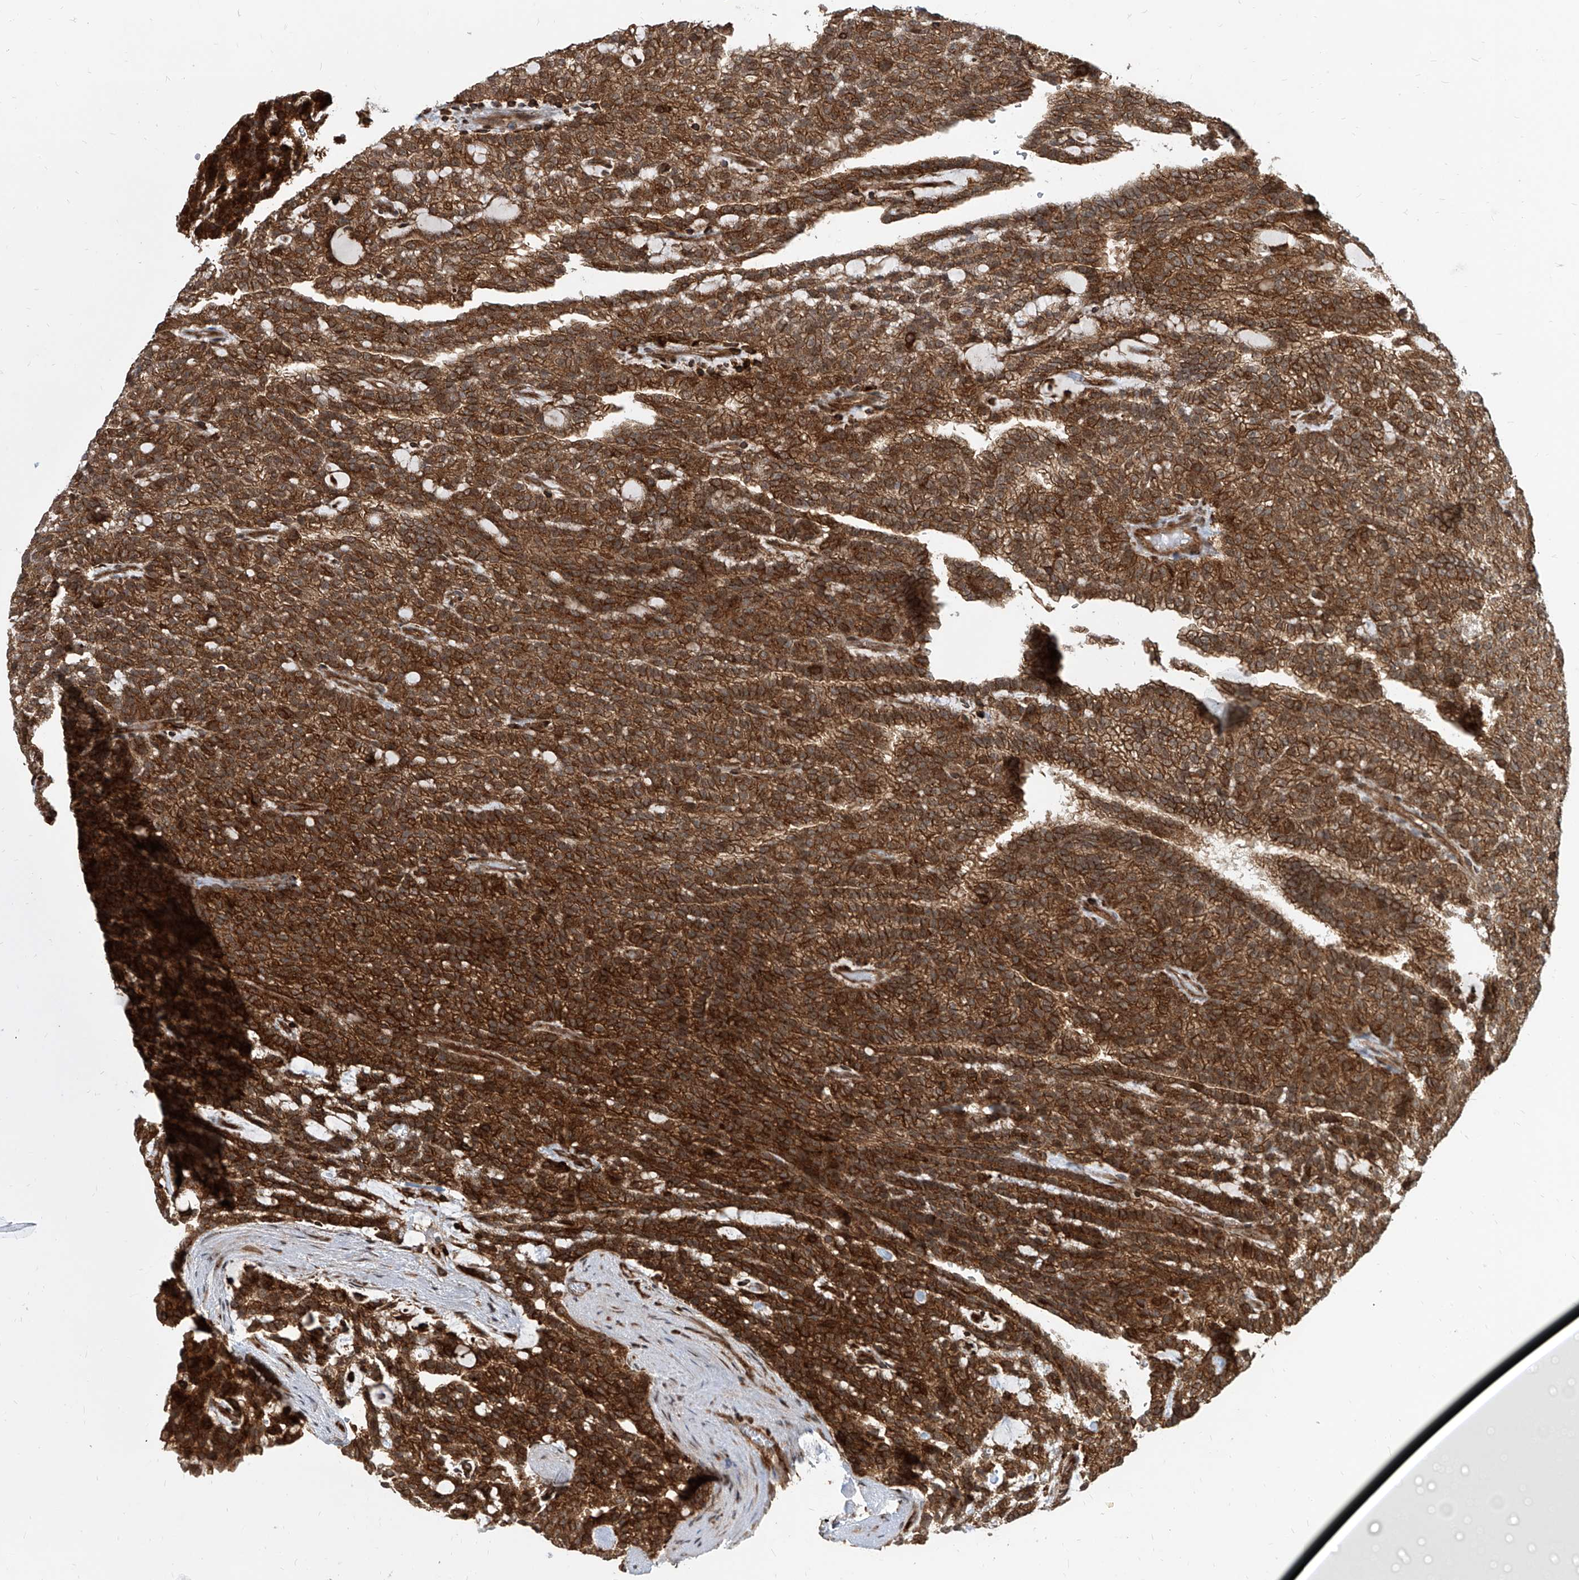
{"staining": {"intensity": "strong", "quantity": ">75%", "location": "cytoplasmic/membranous"}, "tissue": "renal cancer", "cell_type": "Tumor cells", "image_type": "cancer", "snomed": [{"axis": "morphology", "description": "Adenocarcinoma, NOS"}, {"axis": "topography", "description": "Kidney"}], "caption": "A photomicrograph showing strong cytoplasmic/membranous staining in about >75% of tumor cells in renal cancer (adenocarcinoma), as visualized by brown immunohistochemical staining.", "gene": "MAGED2", "patient": {"sex": "male", "age": 63}}